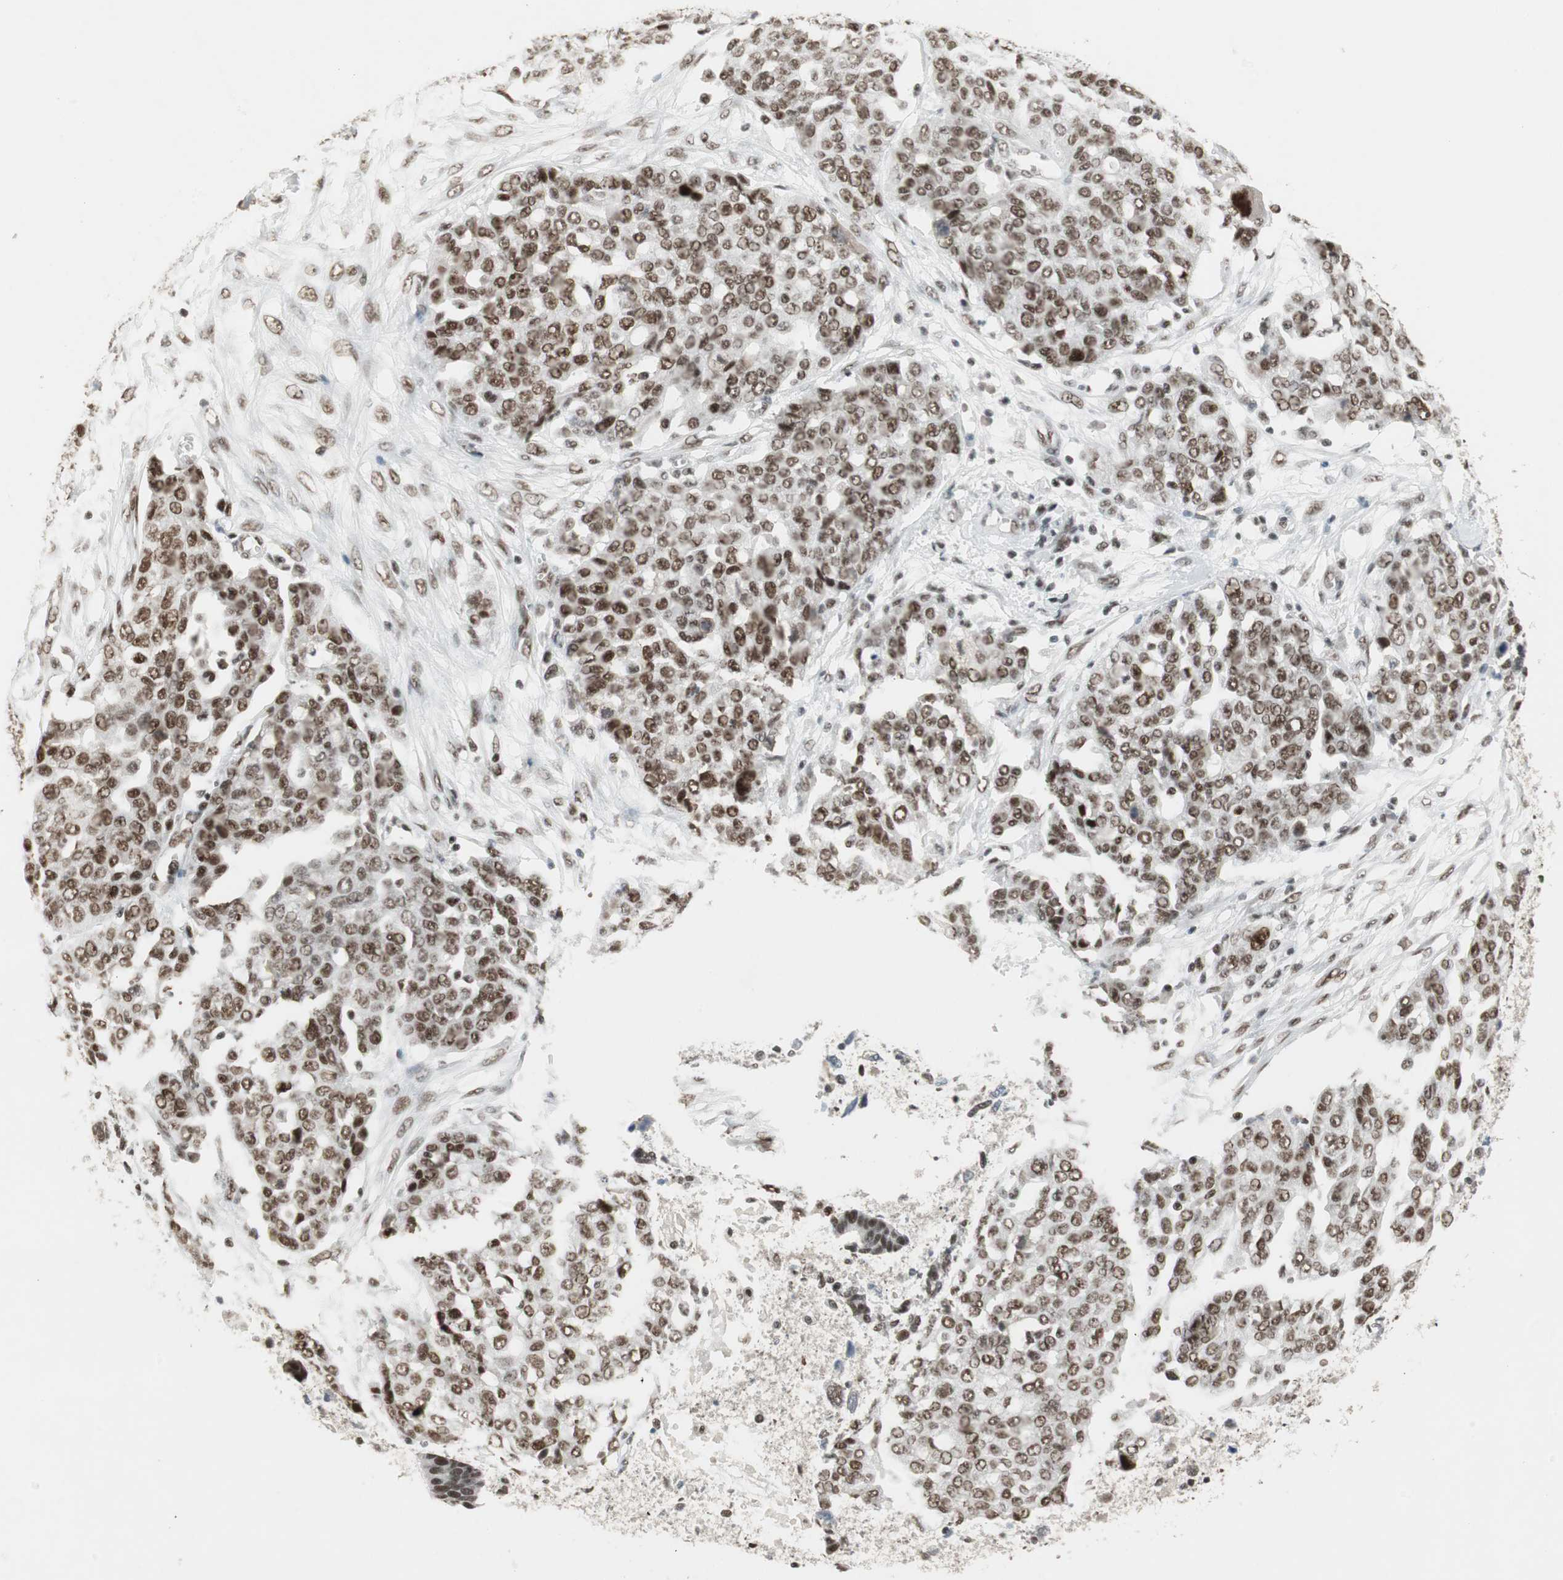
{"staining": {"intensity": "strong", "quantity": ">75%", "location": "nuclear"}, "tissue": "ovarian cancer", "cell_type": "Tumor cells", "image_type": "cancer", "snomed": [{"axis": "morphology", "description": "Cystadenocarcinoma, serous, NOS"}, {"axis": "topography", "description": "Soft tissue"}, {"axis": "topography", "description": "Ovary"}], "caption": "Immunohistochemical staining of ovarian cancer (serous cystadenocarcinoma) demonstrates high levels of strong nuclear protein positivity in about >75% of tumor cells. The protein is shown in brown color, while the nuclei are stained blue.", "gene": "RTF1", "patient": {"sex": "female", "age": 57}}